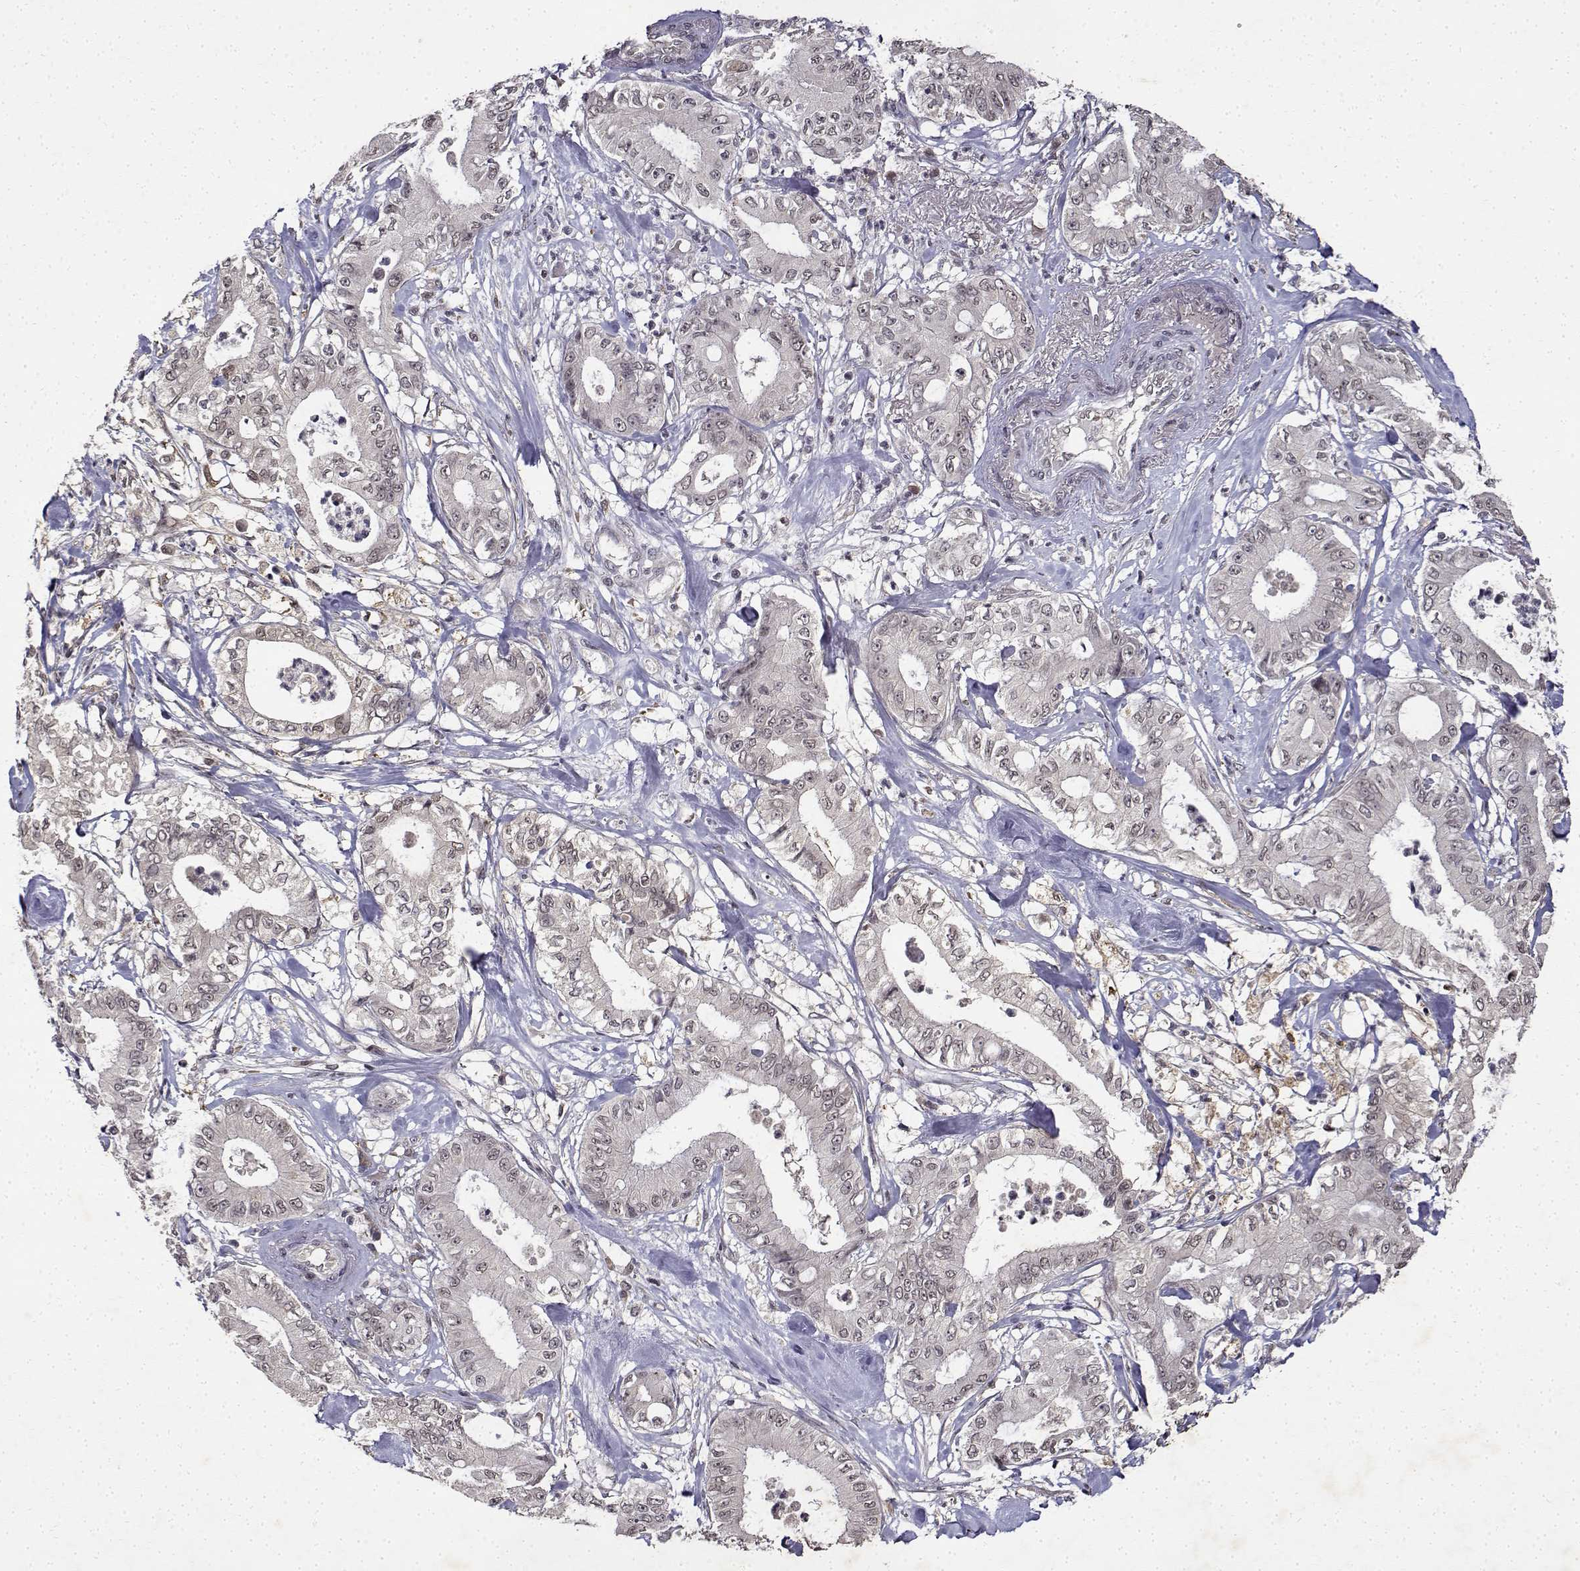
{"staining": {"intensity": "negative", "quantity": "none", "location": "none"}, "tissue": "pancreatic cancer", "cell_type": "Tumor cells", "image_type": "cancer", "snomed": [{"axis": "morphology", "description": "Adenocarcinoma, NOS"}, {"axis": "topography", "description": "Pancreas"}], "caption": "Immunohistochemical staining of human pancreatic cancer displays no significant expression in tumor cells.", "gene": "BDNF", "patient": {"sex": "male", "age": 71}}